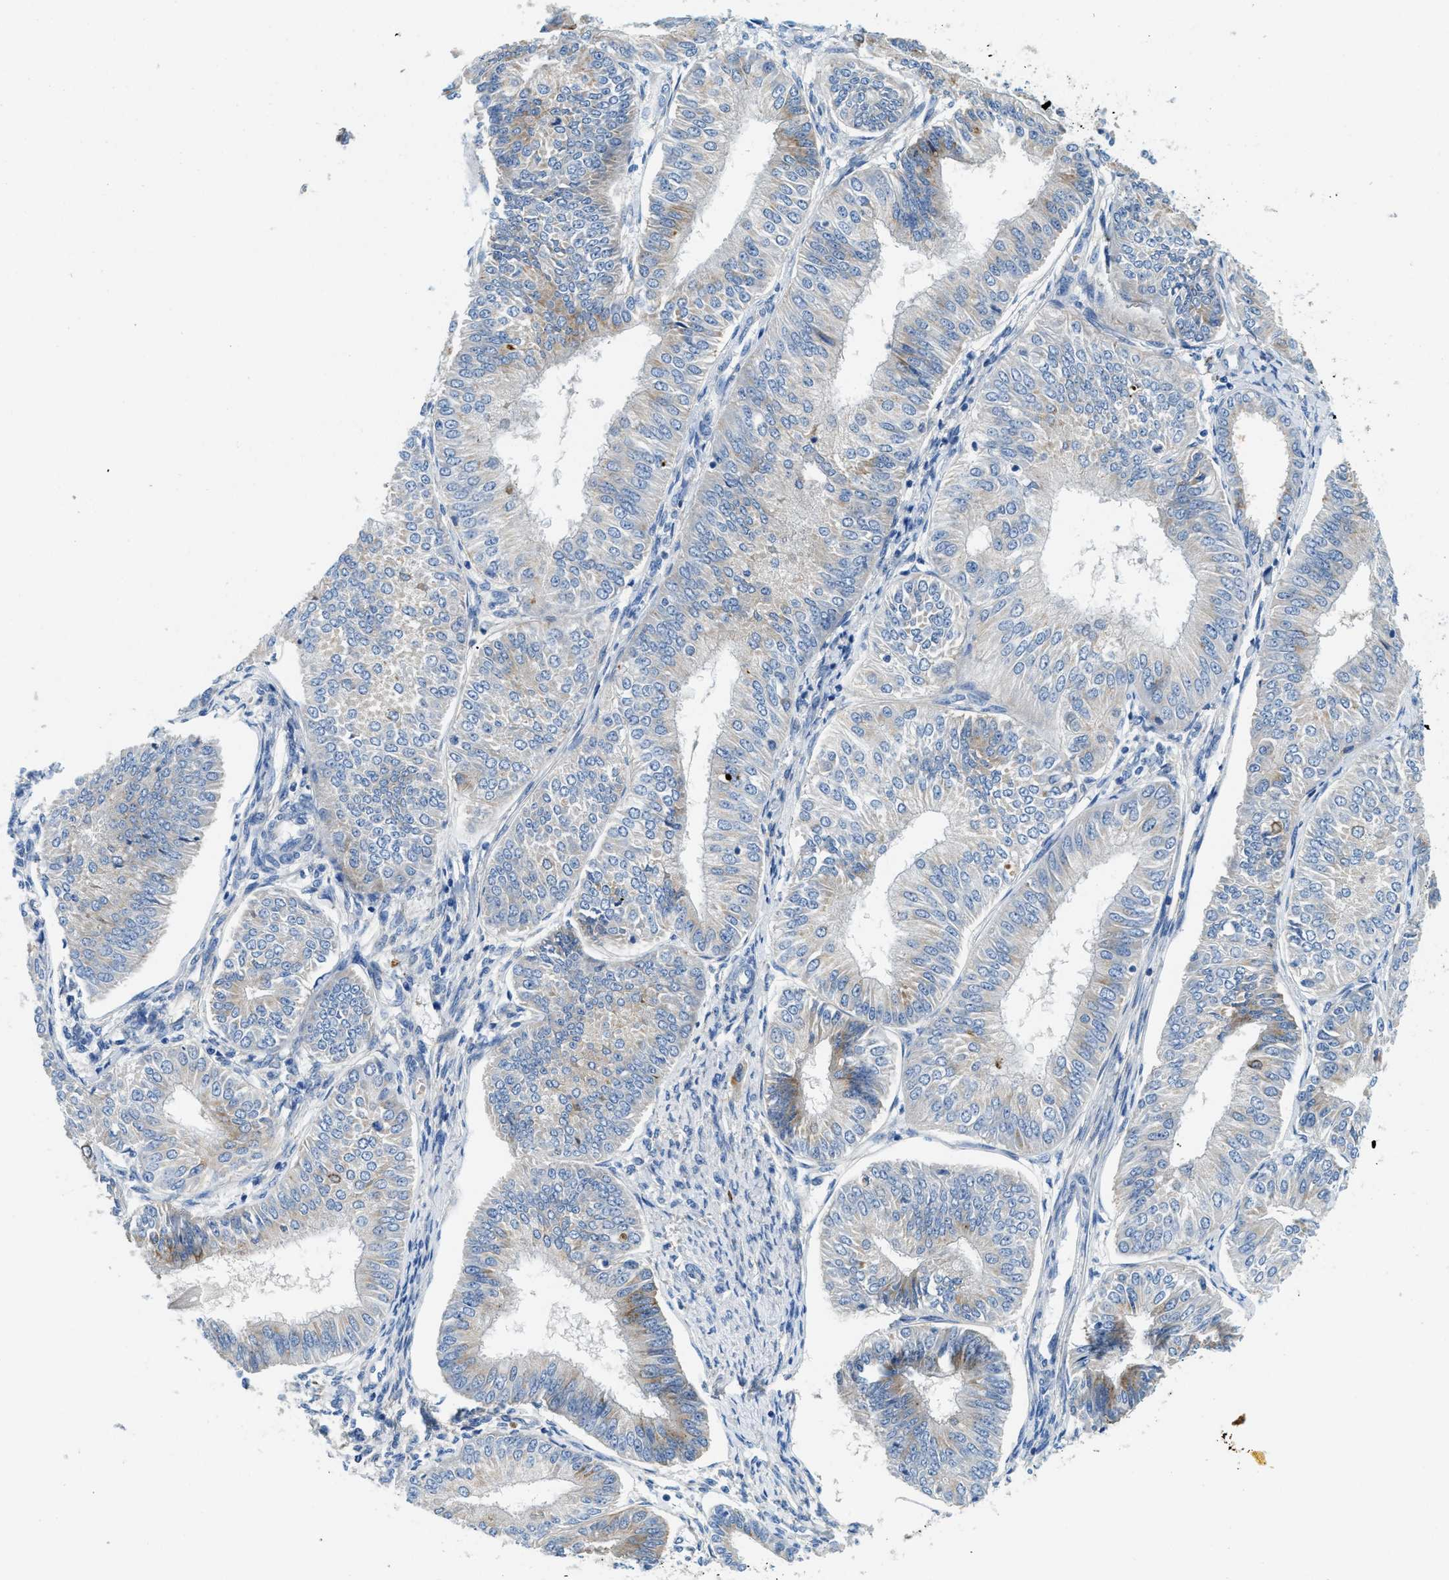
{"staining": {"intensity": "weak", "quantity": "<25%", "location": "cytoplasmic/membranous"}, "tissue": "endometrial cancer", "cell_type": "Tumor cells", "image_type": "cancer", "snomed": [{"axis": "morphology", "description": "Adenocarcinoma, NOS"}, {"axis": "topography", "description": "Endometrium"}], "caption": "IHC of human endometrial adenocarcinoma demonstrates no staining in tumor cells. The staining was performed using DAB (3,3'-diaminobenzidine) to visualize the protein expression in brown, while the nuclei were stained in blue with hematoxylin (Magnification: 20x).", "gene": "TSPAN3", "patient": {"sex": "female", "age": 58}}